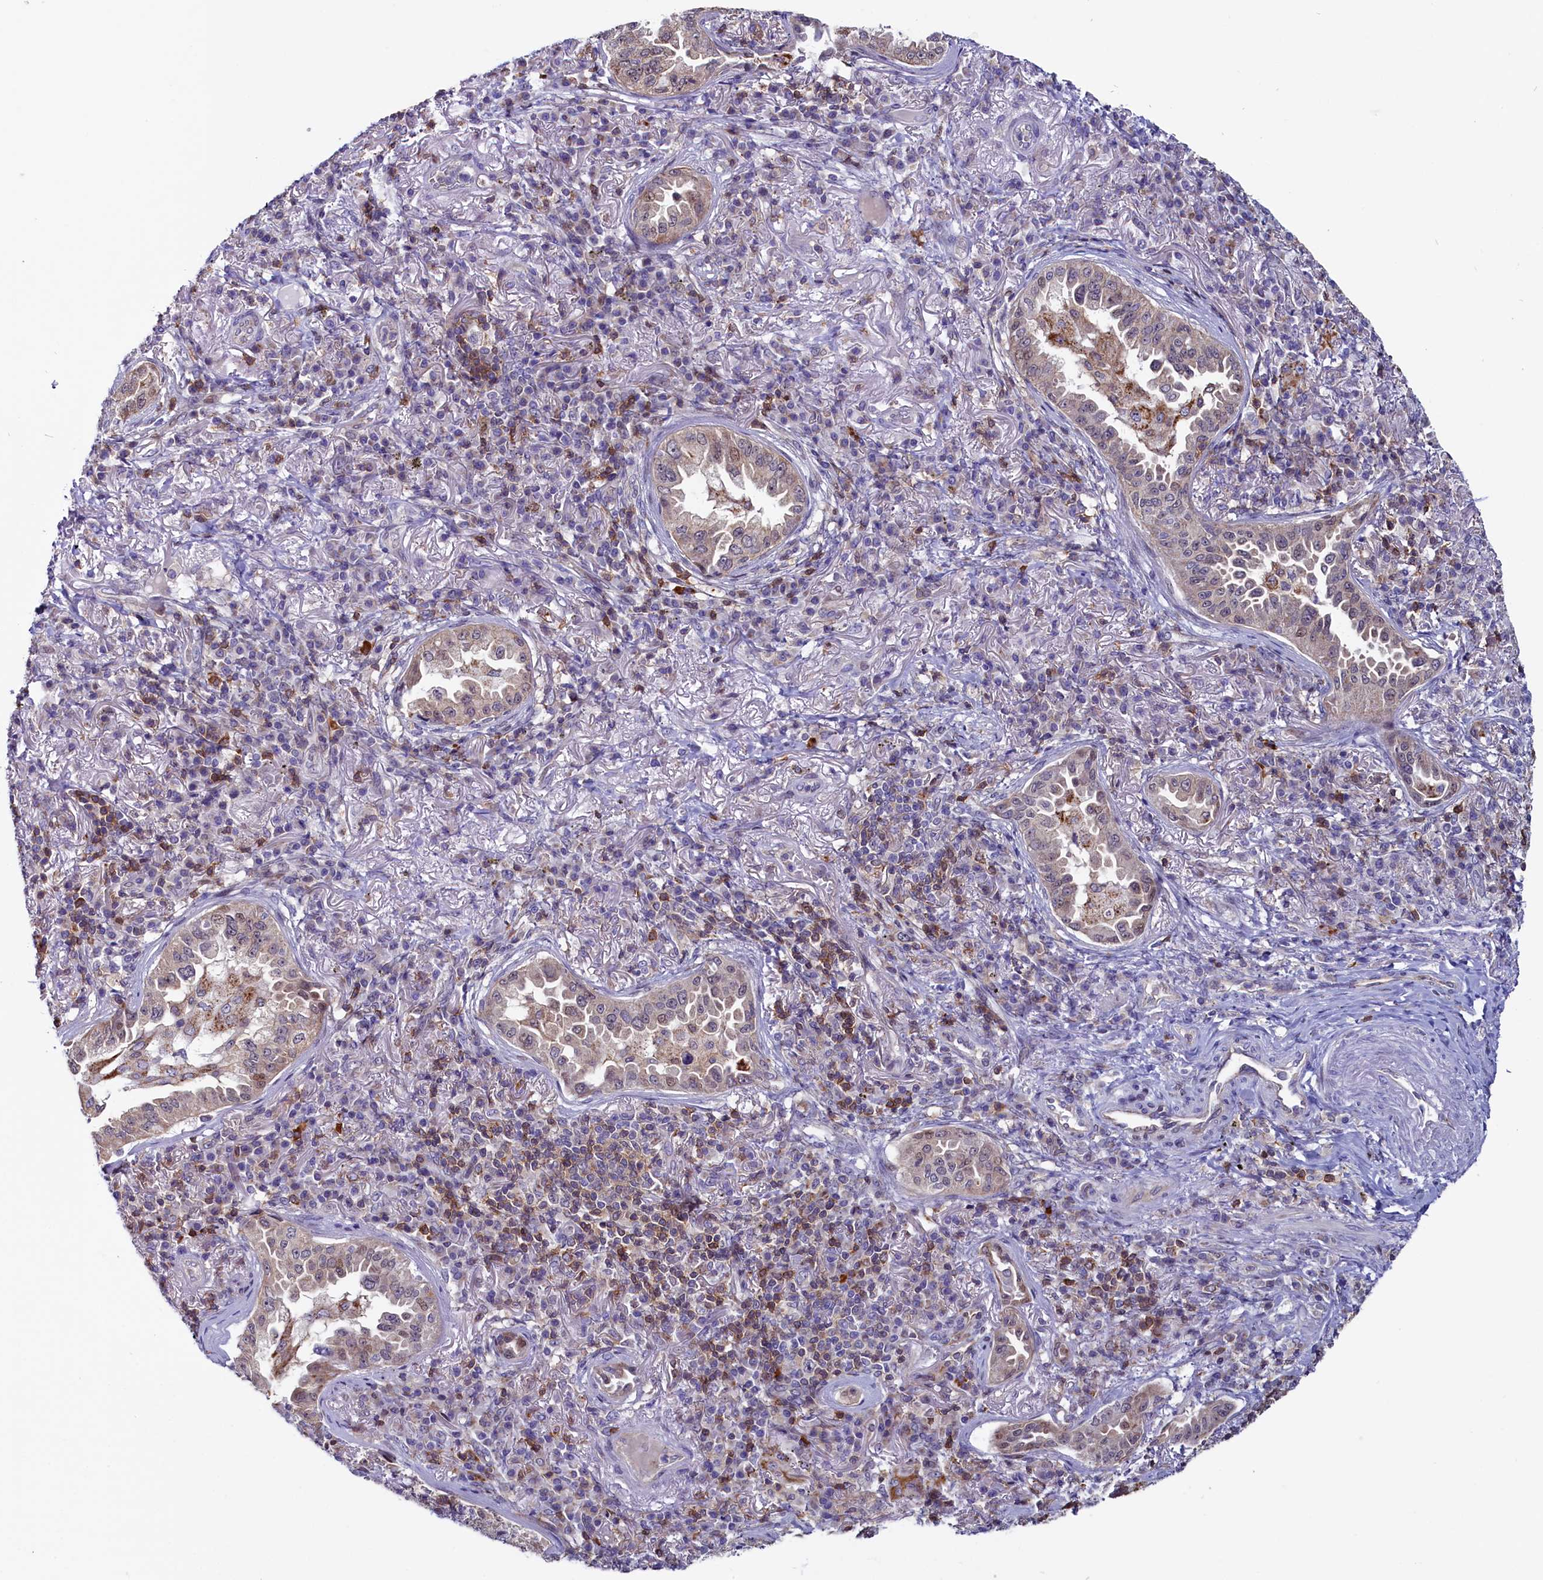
{"staining": {"intensity": "weak", "quantity": "25%-75%", "location": "cytoplasmic/membranous"}, "tissue": "lung cancer", "cell_type": "Tumor cells", "image_type": "cancer", "snomed": [{"axis": "morphology", "description": "Adenocarcinoma, NOS"}, {"axis": "topography", "description": "Lung"}], "caption": "A micrograph of lung cancer (adenocarcinoma) stained for a protein exhibits weak cytoplasmic/membranous brown staining in tumor cells.", "gene": "CIAPIN1", "patient": {"sex": "female", "age": 69}}